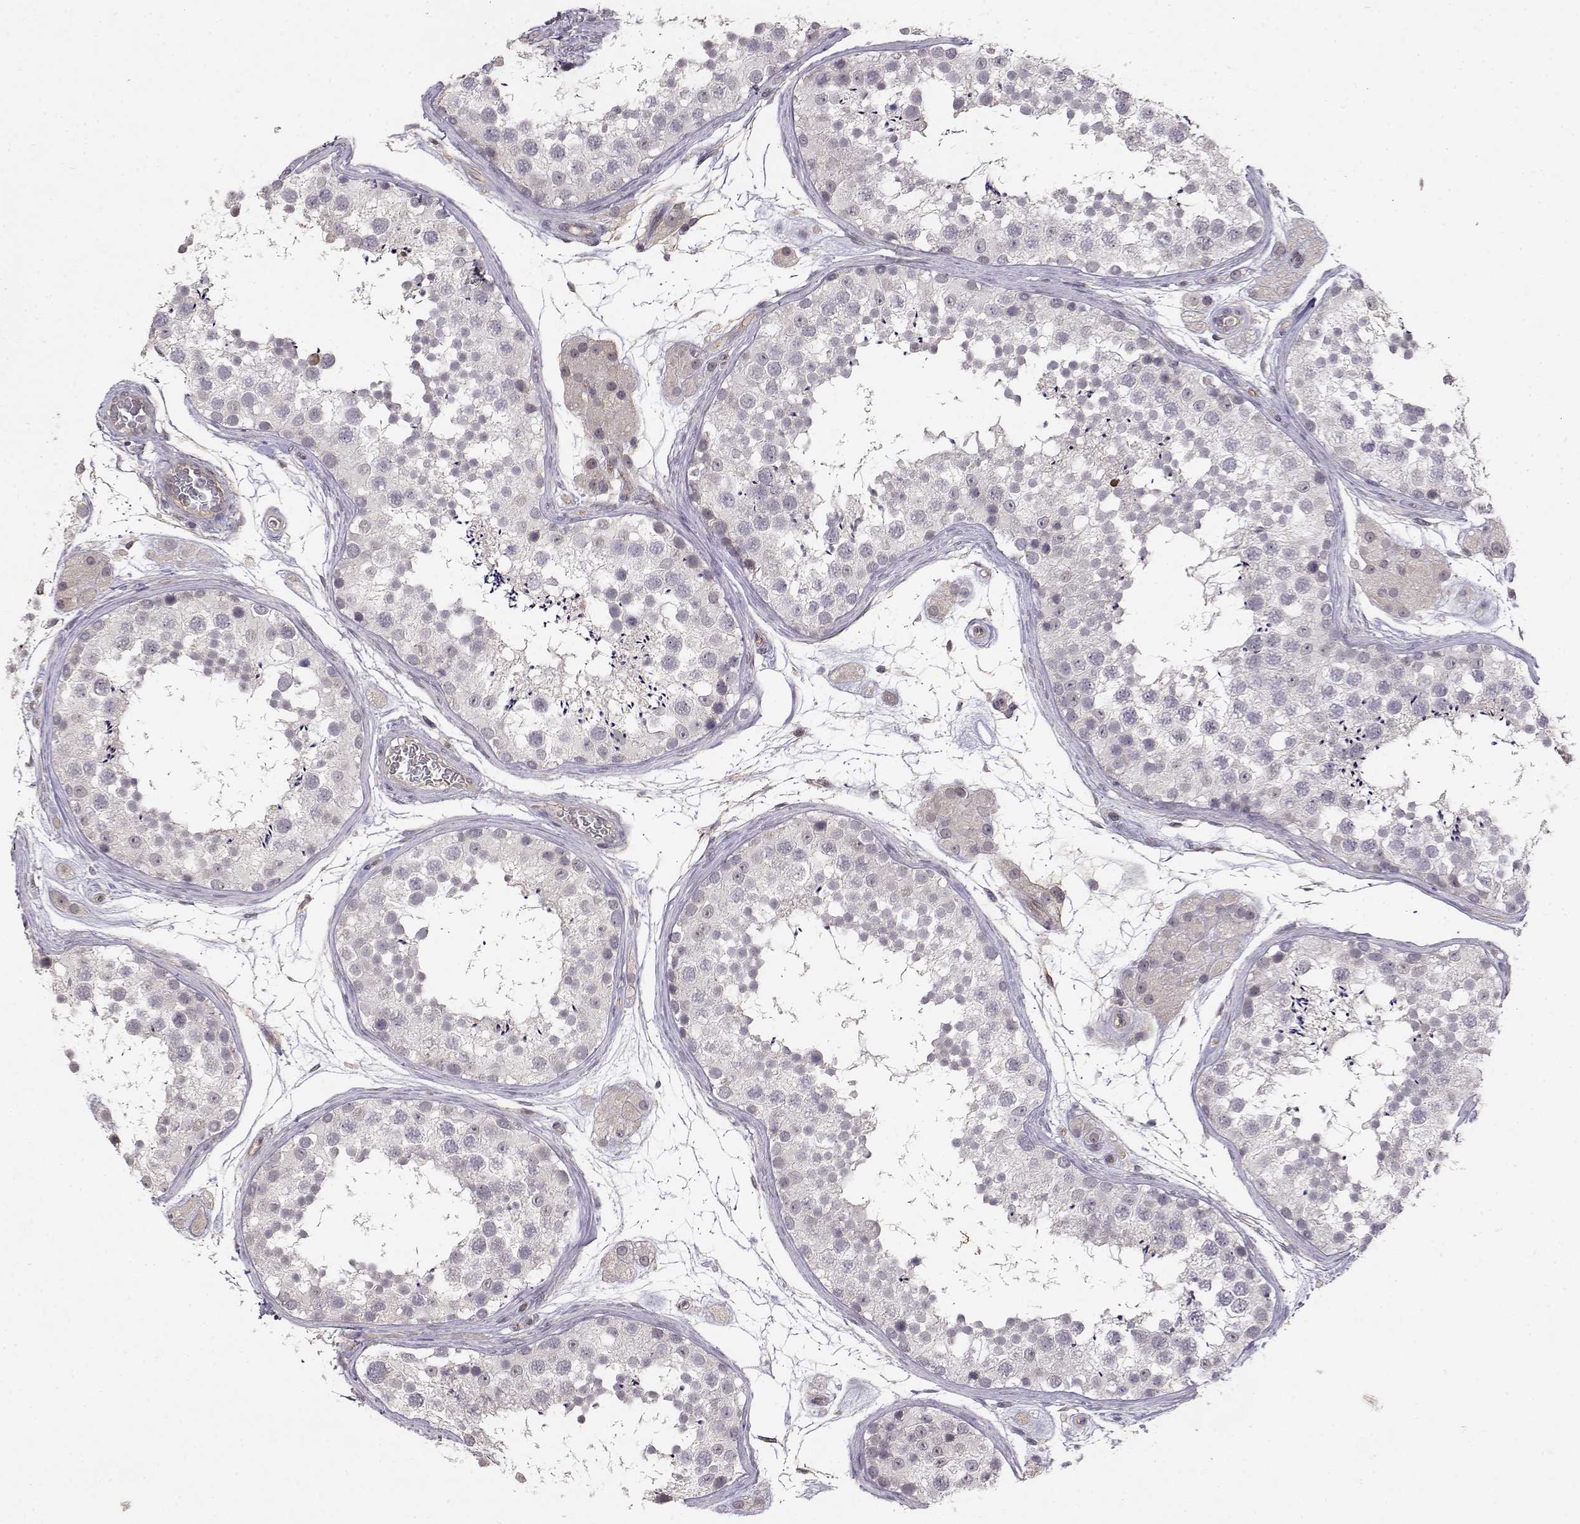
{"staining": {"intensity": "negative", "quantity": "none", "location": "none"}, "tissue": "testis", "cell_type": "Cells in seminiferous ducts", "image_type": "normal", "snomed": [{"axis": "morphology", "description": "Normal tissue, NOS"}, {"axis": "topography", "description": "Testis"}], "caption": "IHC micrograph of unremarkable testis: testis stained with DAB displays no significant protein positivity in cells in seminiferous ducts.", "gene": "IFITM1", "patient": {"sex": "male", "age": 41}}